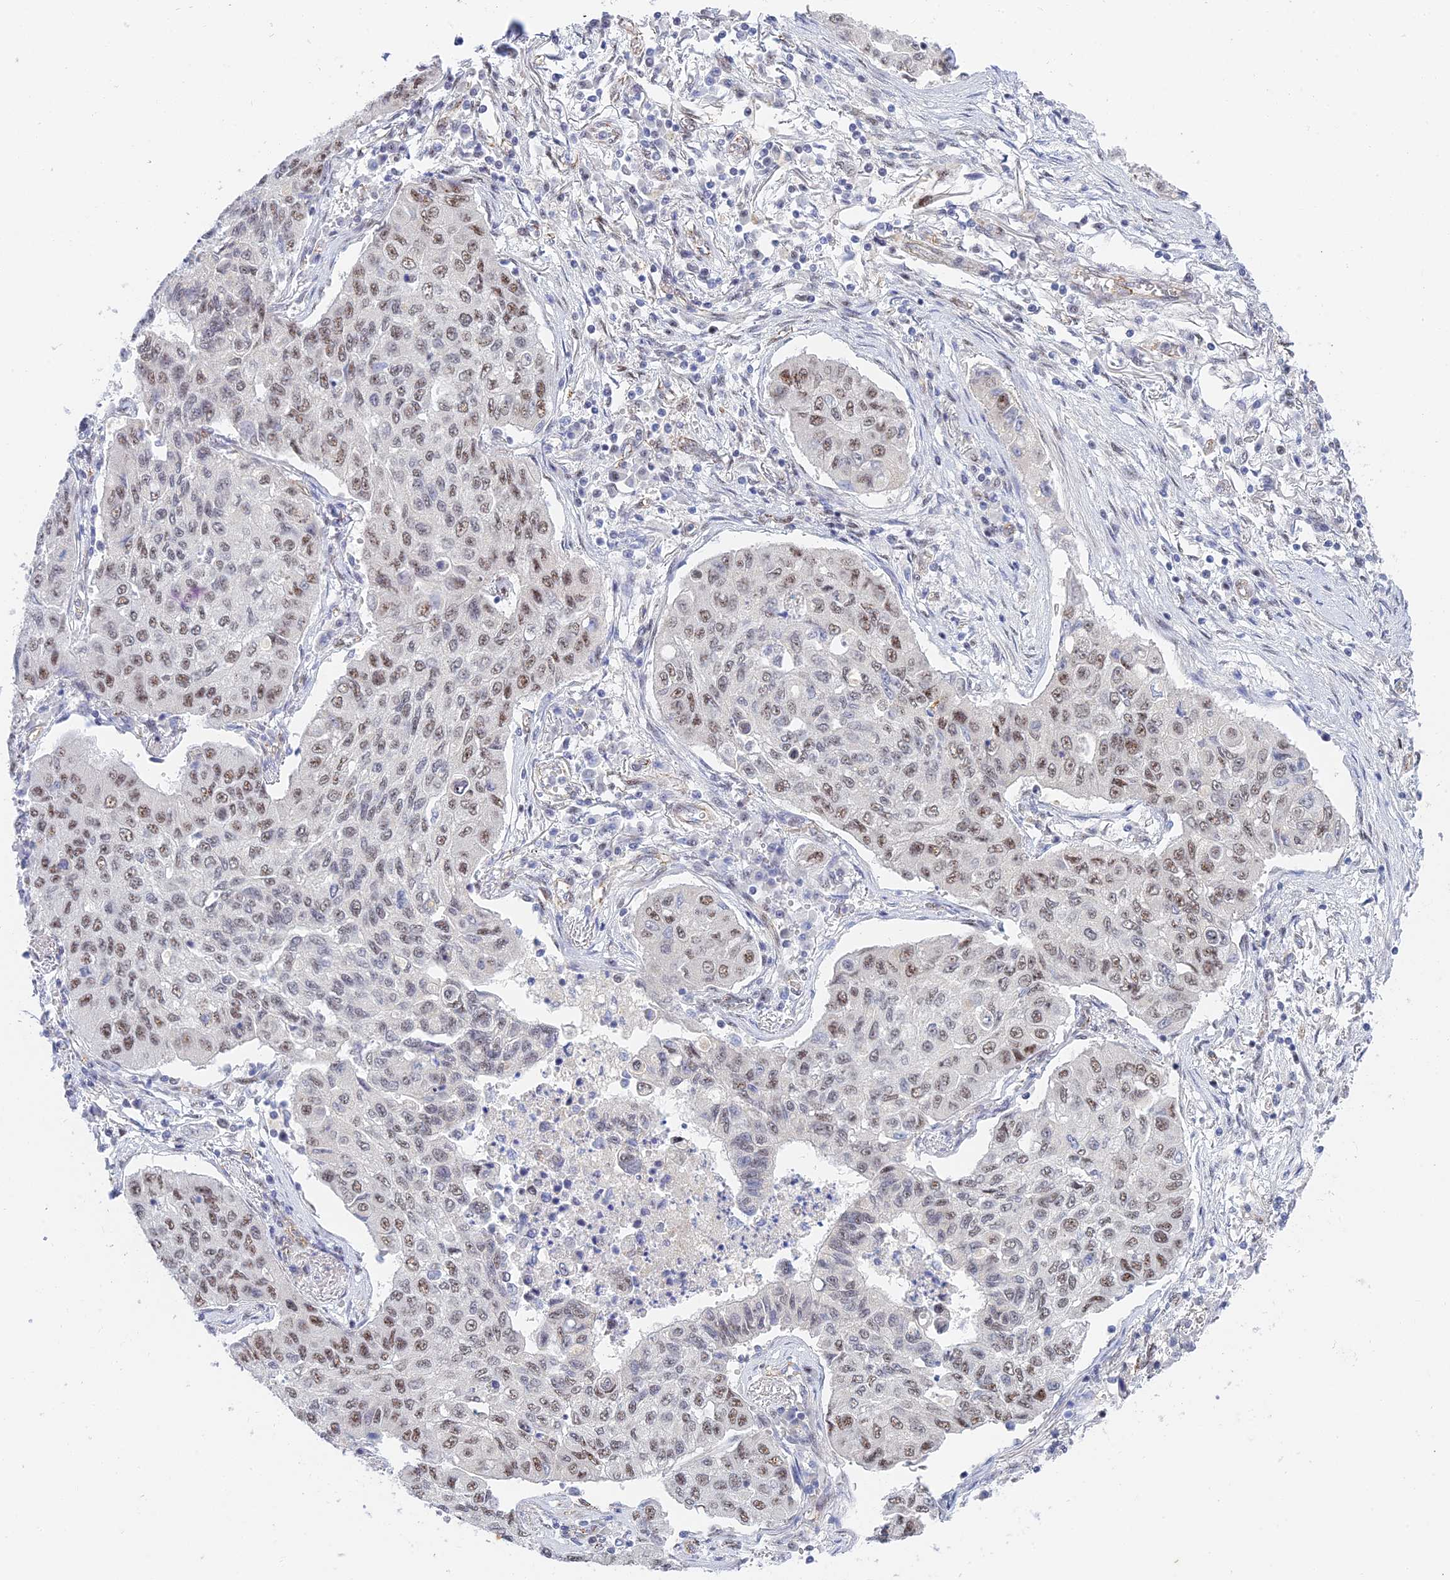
{"staining": {"intensity": "moderate", "quantity": "25%-75%", "location": "nuclear"}, "tissue": "lung cancer", "cell_type": "Tumor cells", "image_type": "cancer", "snomed": [{"axis": "morphology", "description": "Squamous cell carcinoma, NOS"}, {"axis": "topography", "description": "Lung"}], "caption": "Immunohistochemical staining of human squamous cell carcinoma (lung) demonstrates moderate nuclear protein positivity in approximately 25%-75% of tumor cells. The staining is performed using DAB brown chromogen to label protein expression. The nuclei are counter-stained blue using hematoxylin.", "gene": "CFAP92", "patient": {"sex": "male", "age": 74}}